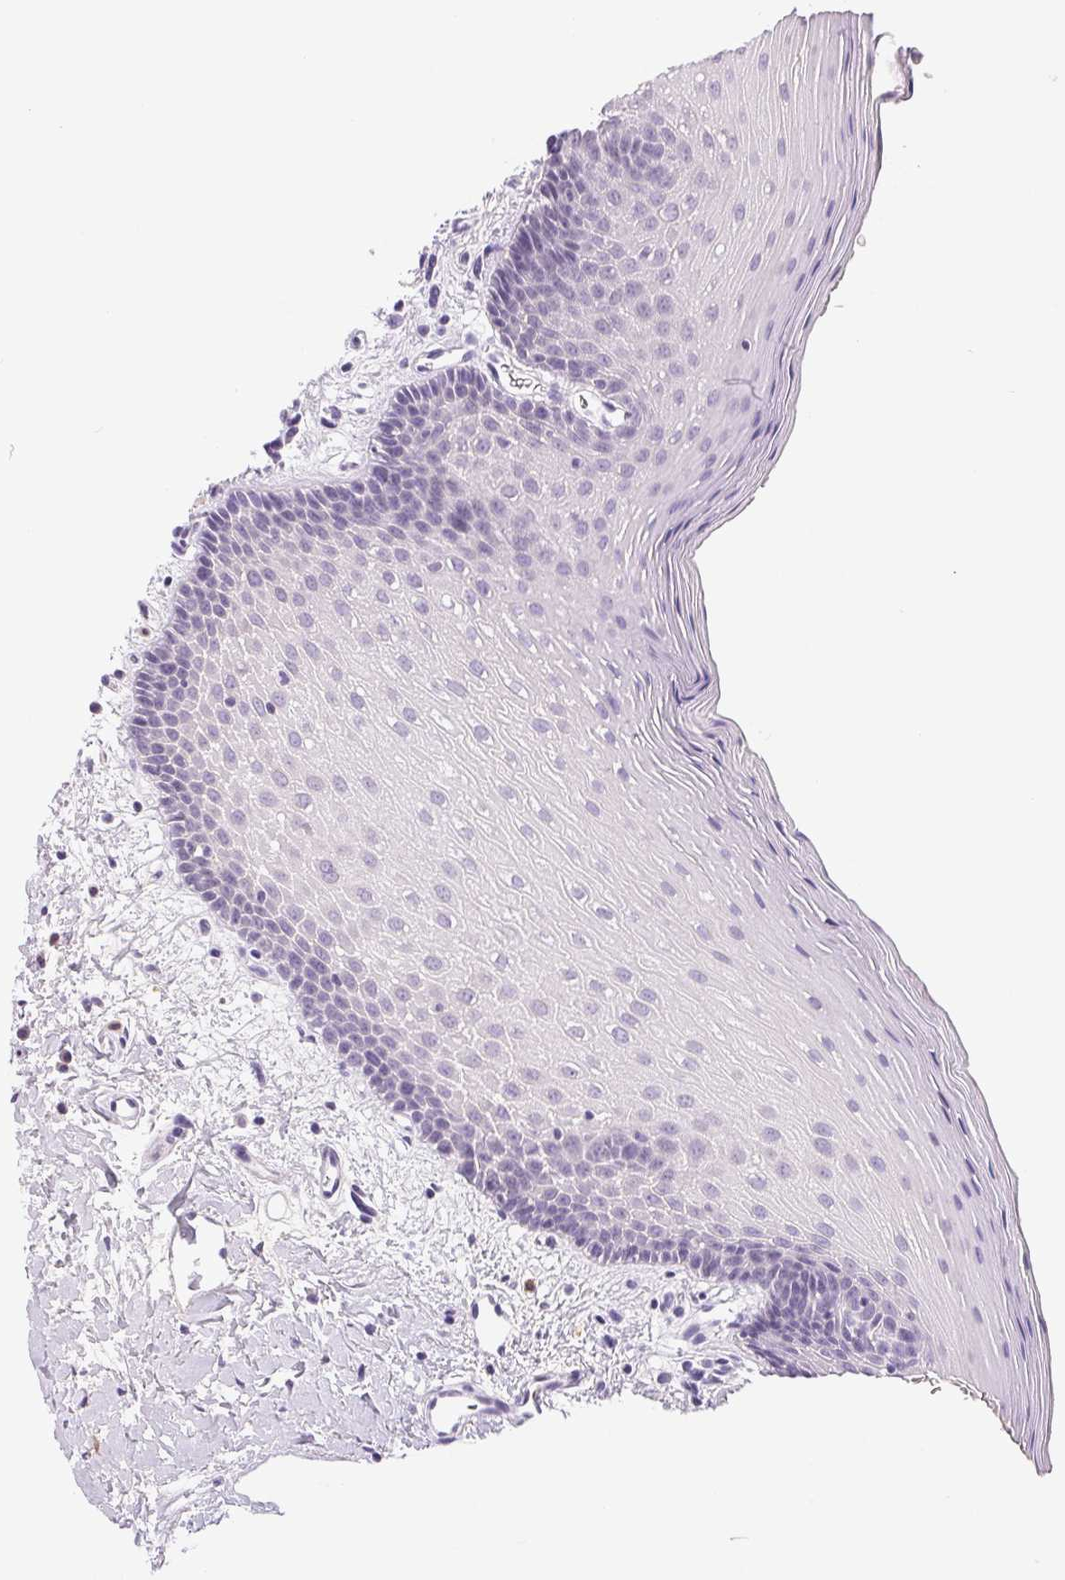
{"staining": {"intensity": "negative", "quantity": "none", "location": "none"}, "tissue": "oral mucosa", "cell_type": "Squamous epithelial cells", "image_type": "normal", "snomed": [{"axis": "morphology", "description": "Normal tissue, NOS"}, {"axis": "topography", "description": "Oral tissue"}], "caption": "High magnification brightfield microscopy of normal oral mucosa stained with DAB (brown) and counterstained with hematoxylin (blue): squamous epithelial cells show no significant expression.", "gene": "IFIT1B", "patient": {"sex": "female", "age": 43}}